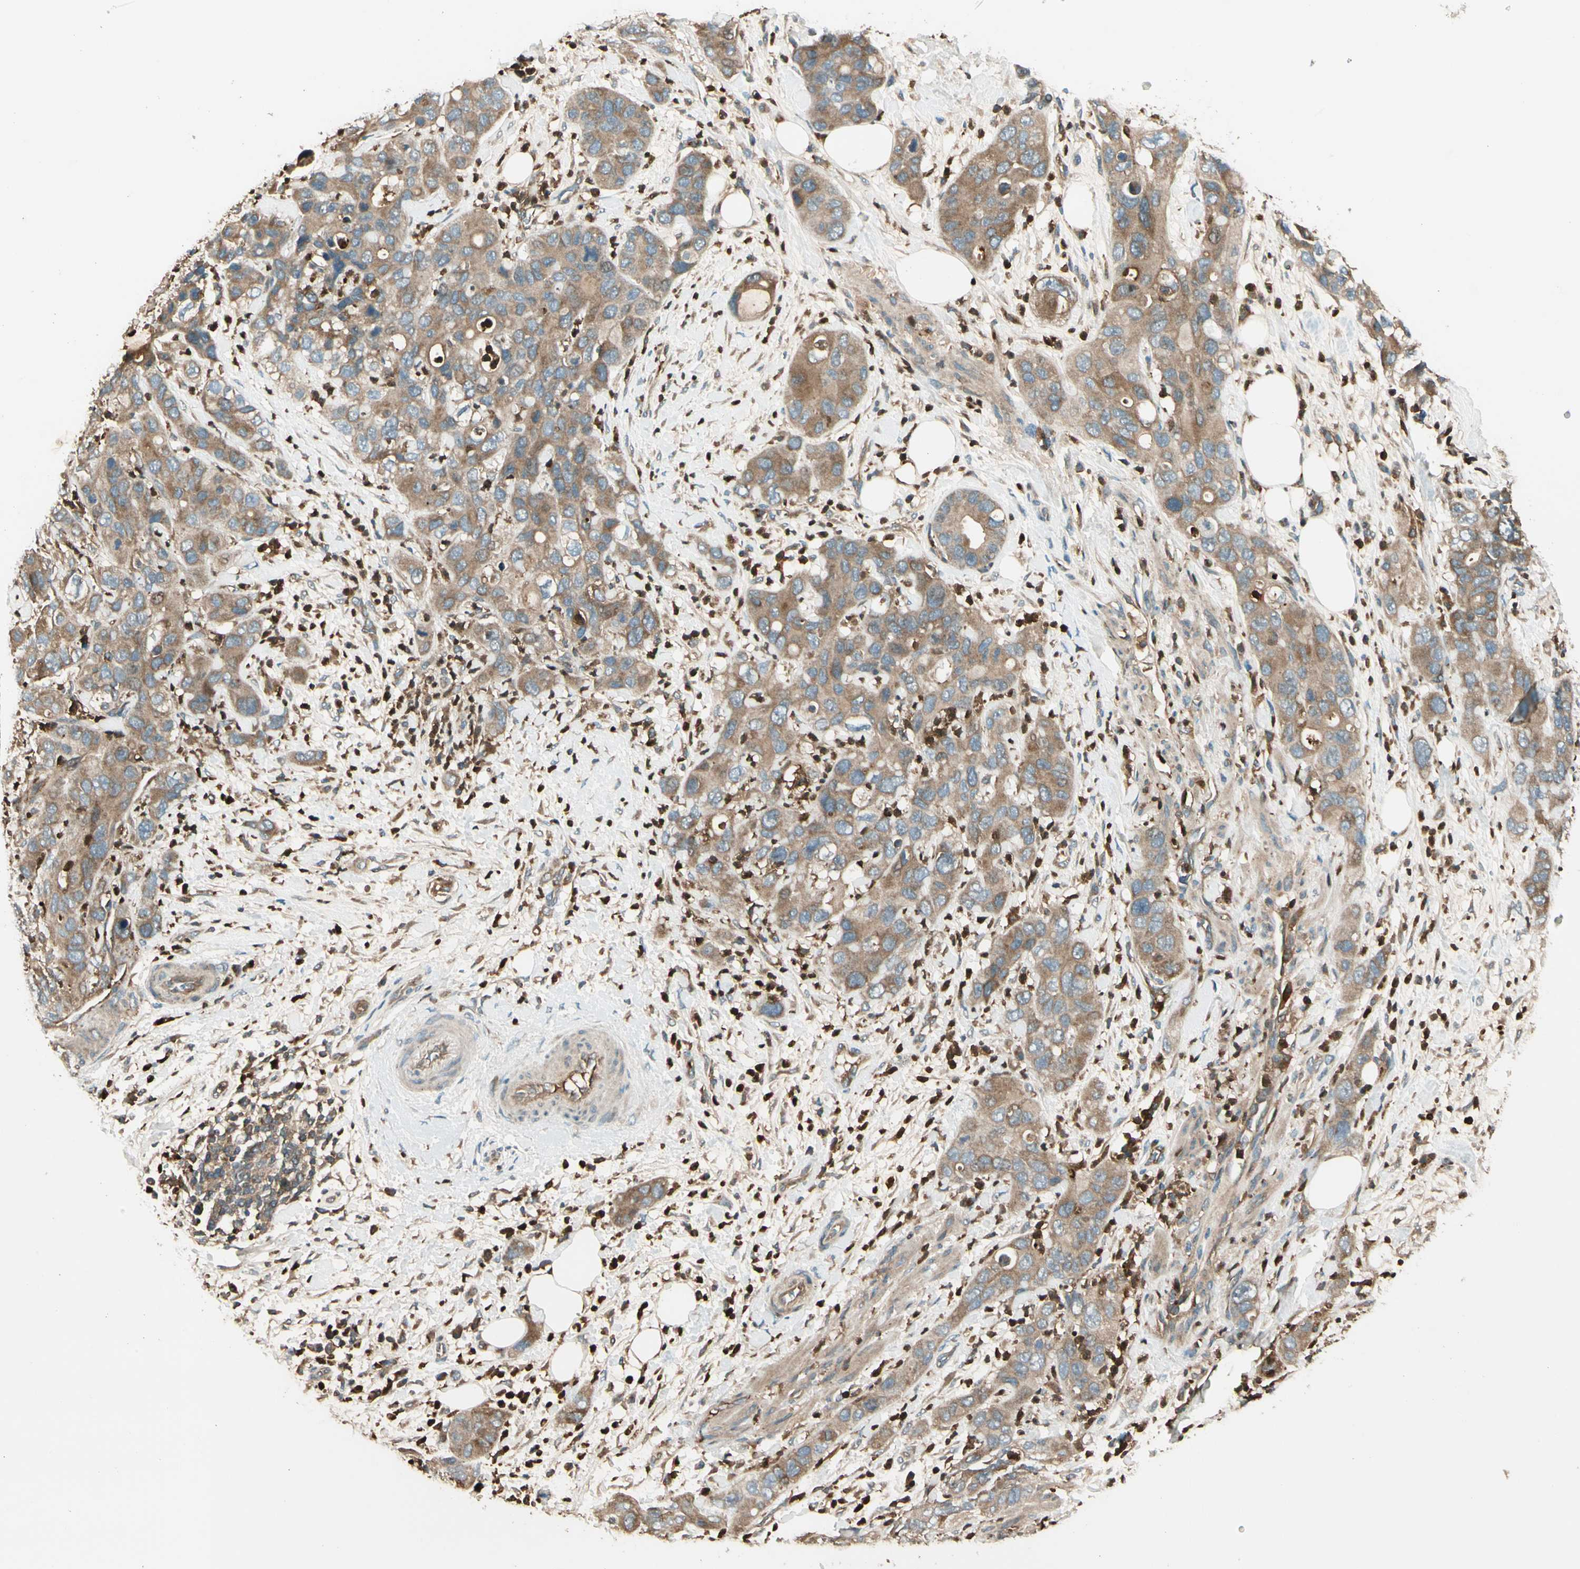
{"staining": {"intensity": "moderate", "quantity": ">75%", "location": "cytoplasmic/membranous"}, "tissue": "pancreatic cancer", "cell_type": "Tumor cells", "image_type": "cancer", "snomed": [{"axis": "morphology", "description": "Adenocarcinoma, NOS"}, {"axis": "topography", "description": "Pancreas"}], "caption": "Immunohistochemistry staining of pancreatic adenocarcinoma, which demonstrates medium levels of moderate cytoplasmic/membranous staining in about >75% of tumor cells indicating moderate cytoplasmic/membranous protein positivity. The staining was performed using DAB (3,3'-diaminobenzidine) (brown) for protein detection and nuclei were counterstained in hematoxylin (blue).", "gene": "STX11", "patient": {"sex": "female", "age": 71}}